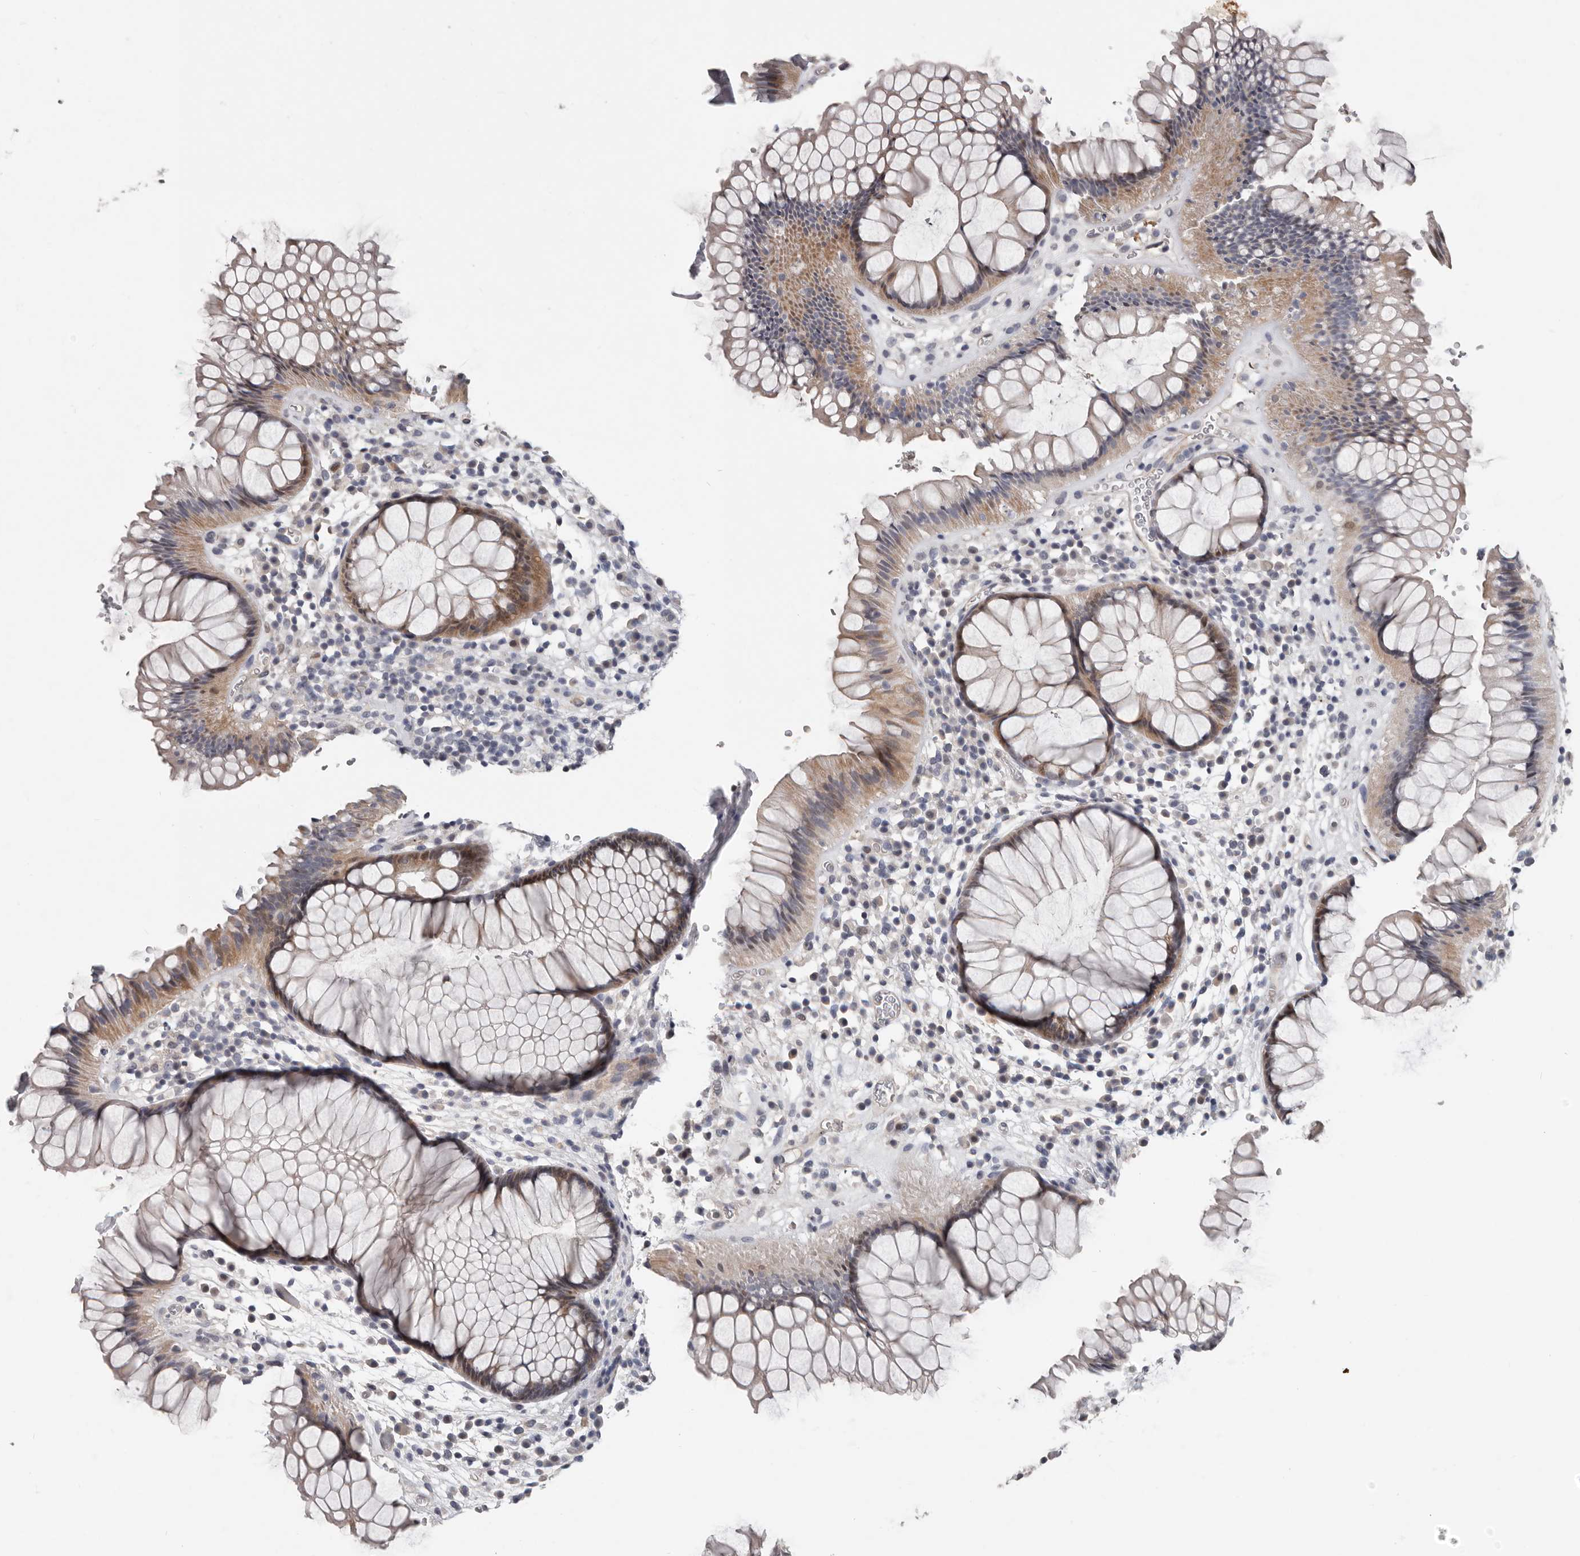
{"staining": {"intensity": "moderate", "quantity": "25%-75%", "location": "cytoplasmic/membranous,nuclear"}, "tissue": "rectum", "cell_type": "Glandular cells", "image_type": "normal", "snomed": [{"axis": "morphology", "description": "Normal tissue, NOS"}, {"axis": "topography", "description": "Rectum"}], "caption": "Immunohistochemistry of unremarkable human rectum exhibits medium levels of moderate cytoplasmic/membranous,nuclear staining in approximately 25%-75% of glandular cells. (DAB (3,3'-diaminobenzidine) IHC, brown staining for protein, blue staining for nuclei).", "gene": "RNF217", "patient": {"sex": "male", "age": 51}}